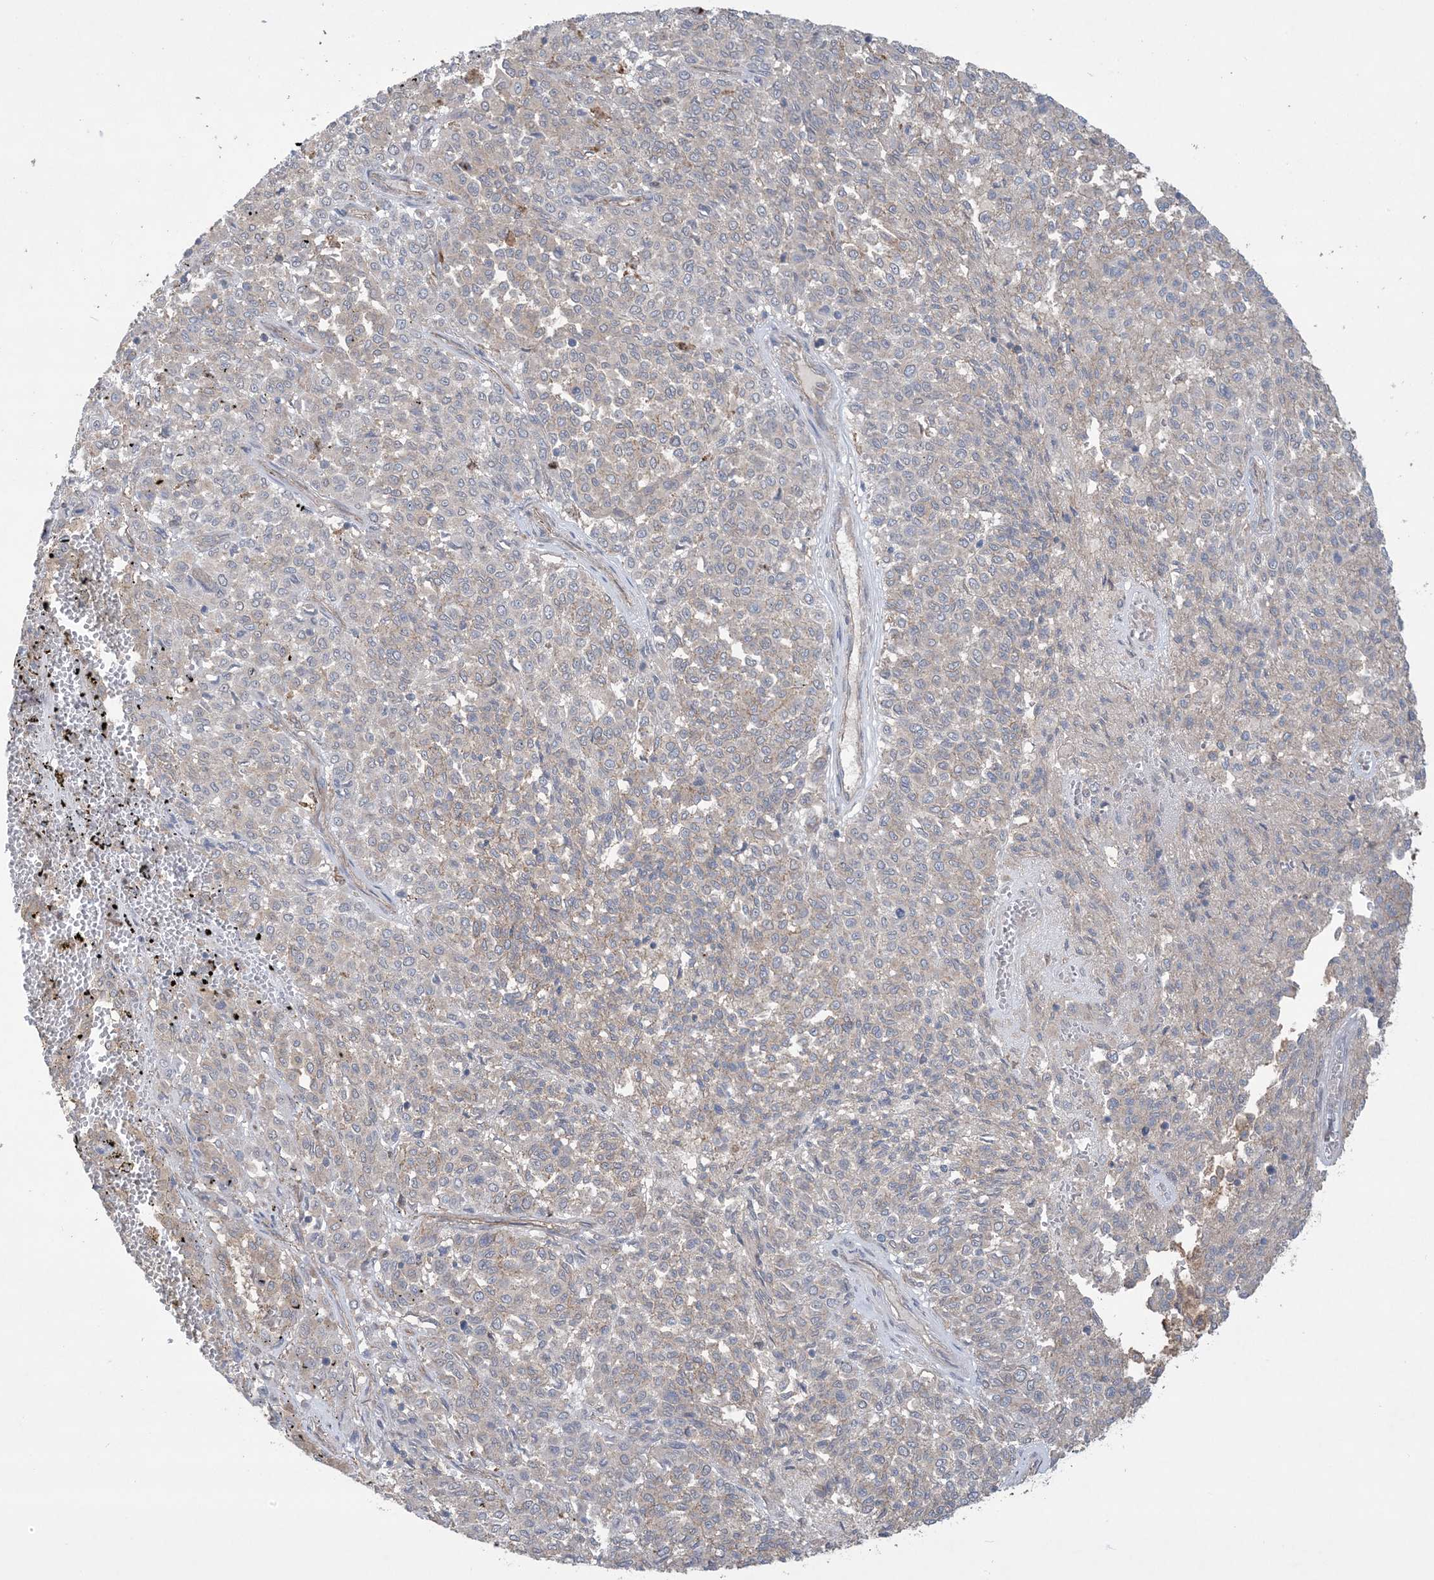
{"staining": {"intensity": "weak", "quantity": "<25%", "location": "cytoplasmic/membranous"}, "tissue": "melanoma", "cell_type": "Tumor cells", "image_type": "cancer", "snomed": [{"axis": "morphology", "description": "Malignant melanoma, Metastatic site"}, {"axis": "topography", "description": "Pancreas"}], "caption": "This micrograph is of malignant melanoma (metastatic site) stained with immunohistochemistry (IHC) to label a protein in brown with the nuclei are counter-stained blue. There is no positivity in tumor cells. Nuclei are stained in blue.", "gene": "CCNY", "patient": {"sex": "female", "age": 30}}